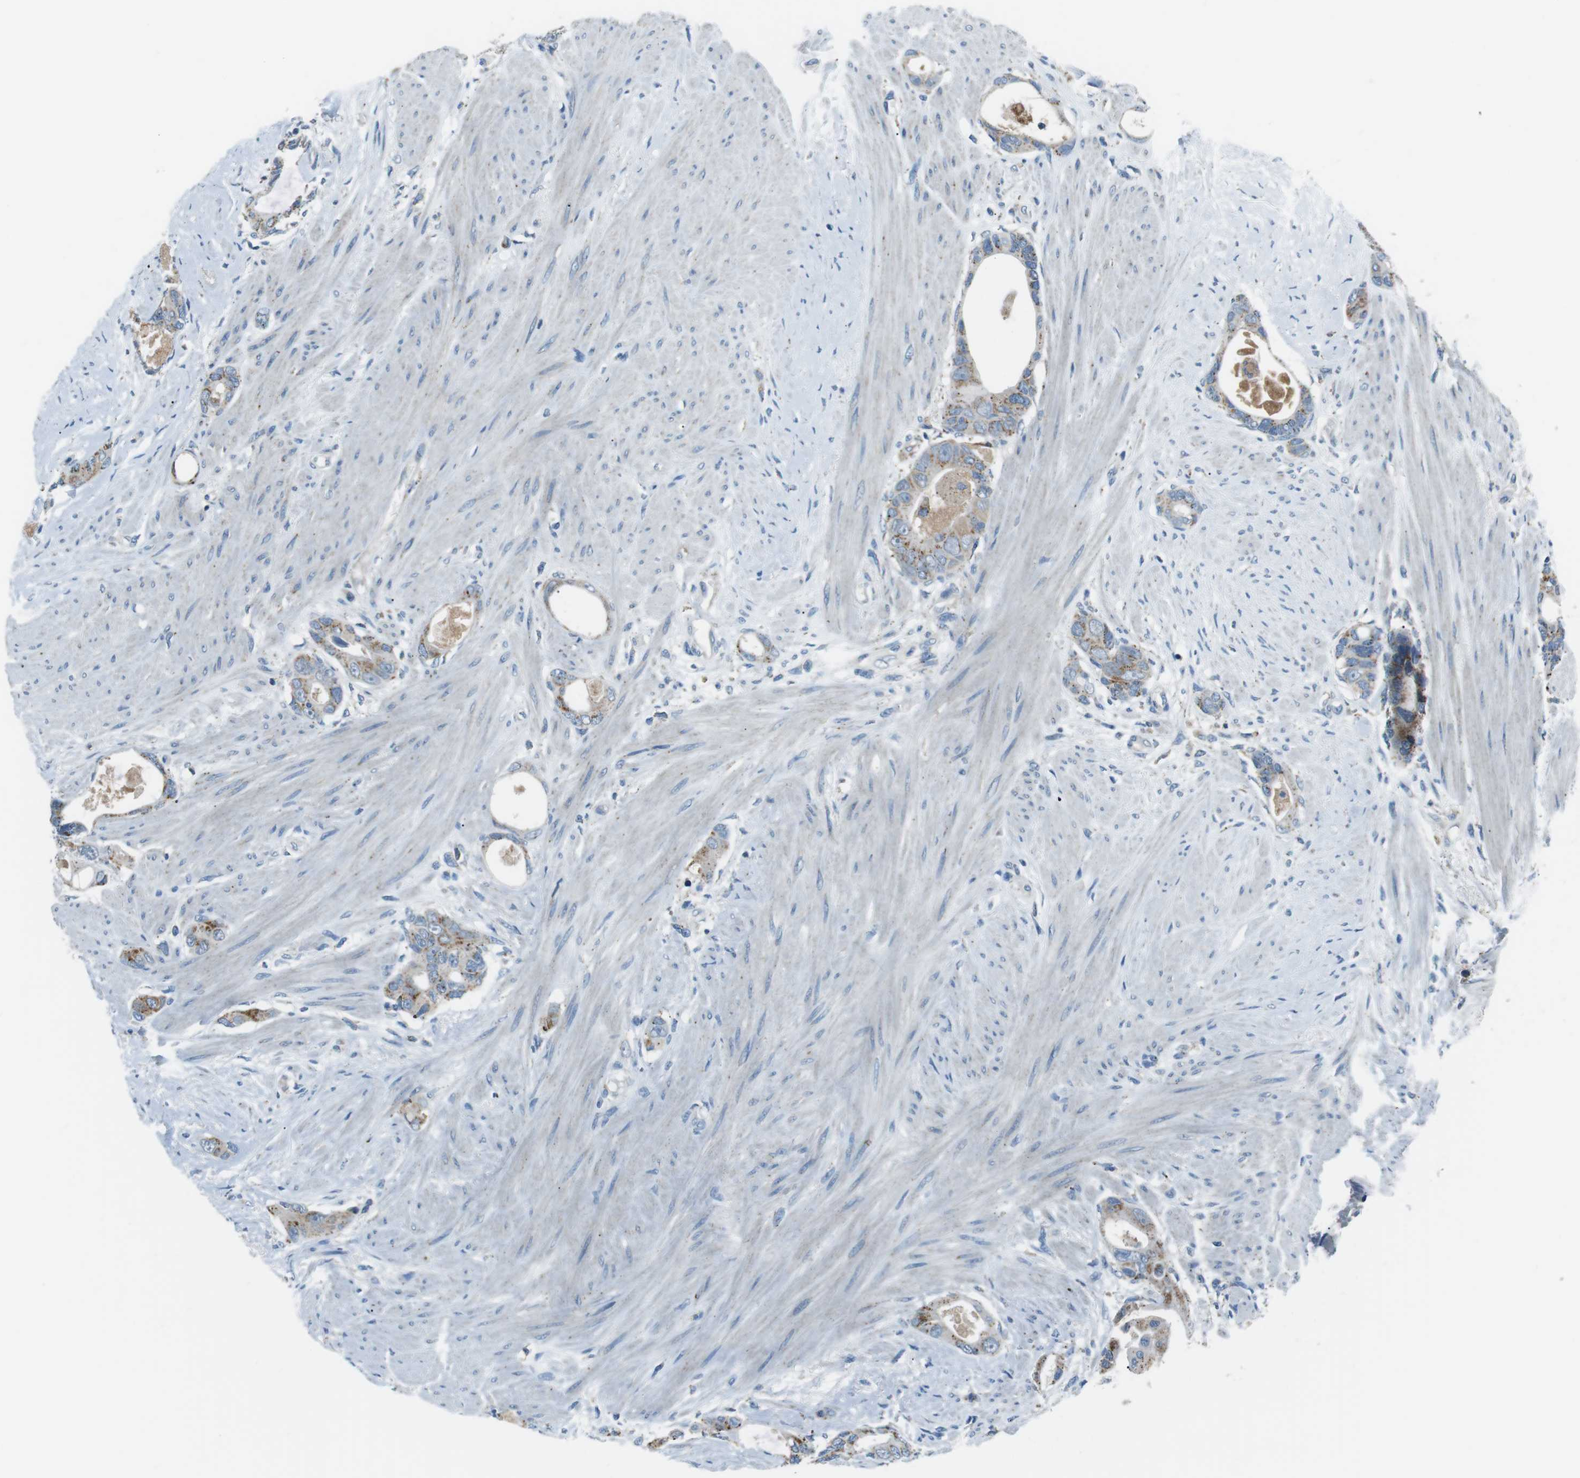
{"staining": {"intensity": "weak", "quantity": ">75%", "location": "cytoplasmic/membranous"}, "tissue": "colorectal cancer", "cell_type": "Tumor cells", "image_type": "cancer", "snomed": [{"axis": "morphology", "description": "Adenocarcinoma, NOS"}, {"axis": "topography", "description": "Rectum"}], "caption": "High-magnification brightfield microscopy of colorectal cancer stained with DAB (3,3'-diaminobenzidine) (brown) and counterstained with hematoxylin (blue). tumor cells exhibit weak cytoplasmic/membranous staining is appreciated in approximately>75% of cells.", "gene": "FAM3B", "patient": {"sex": "male", "age": 51}}